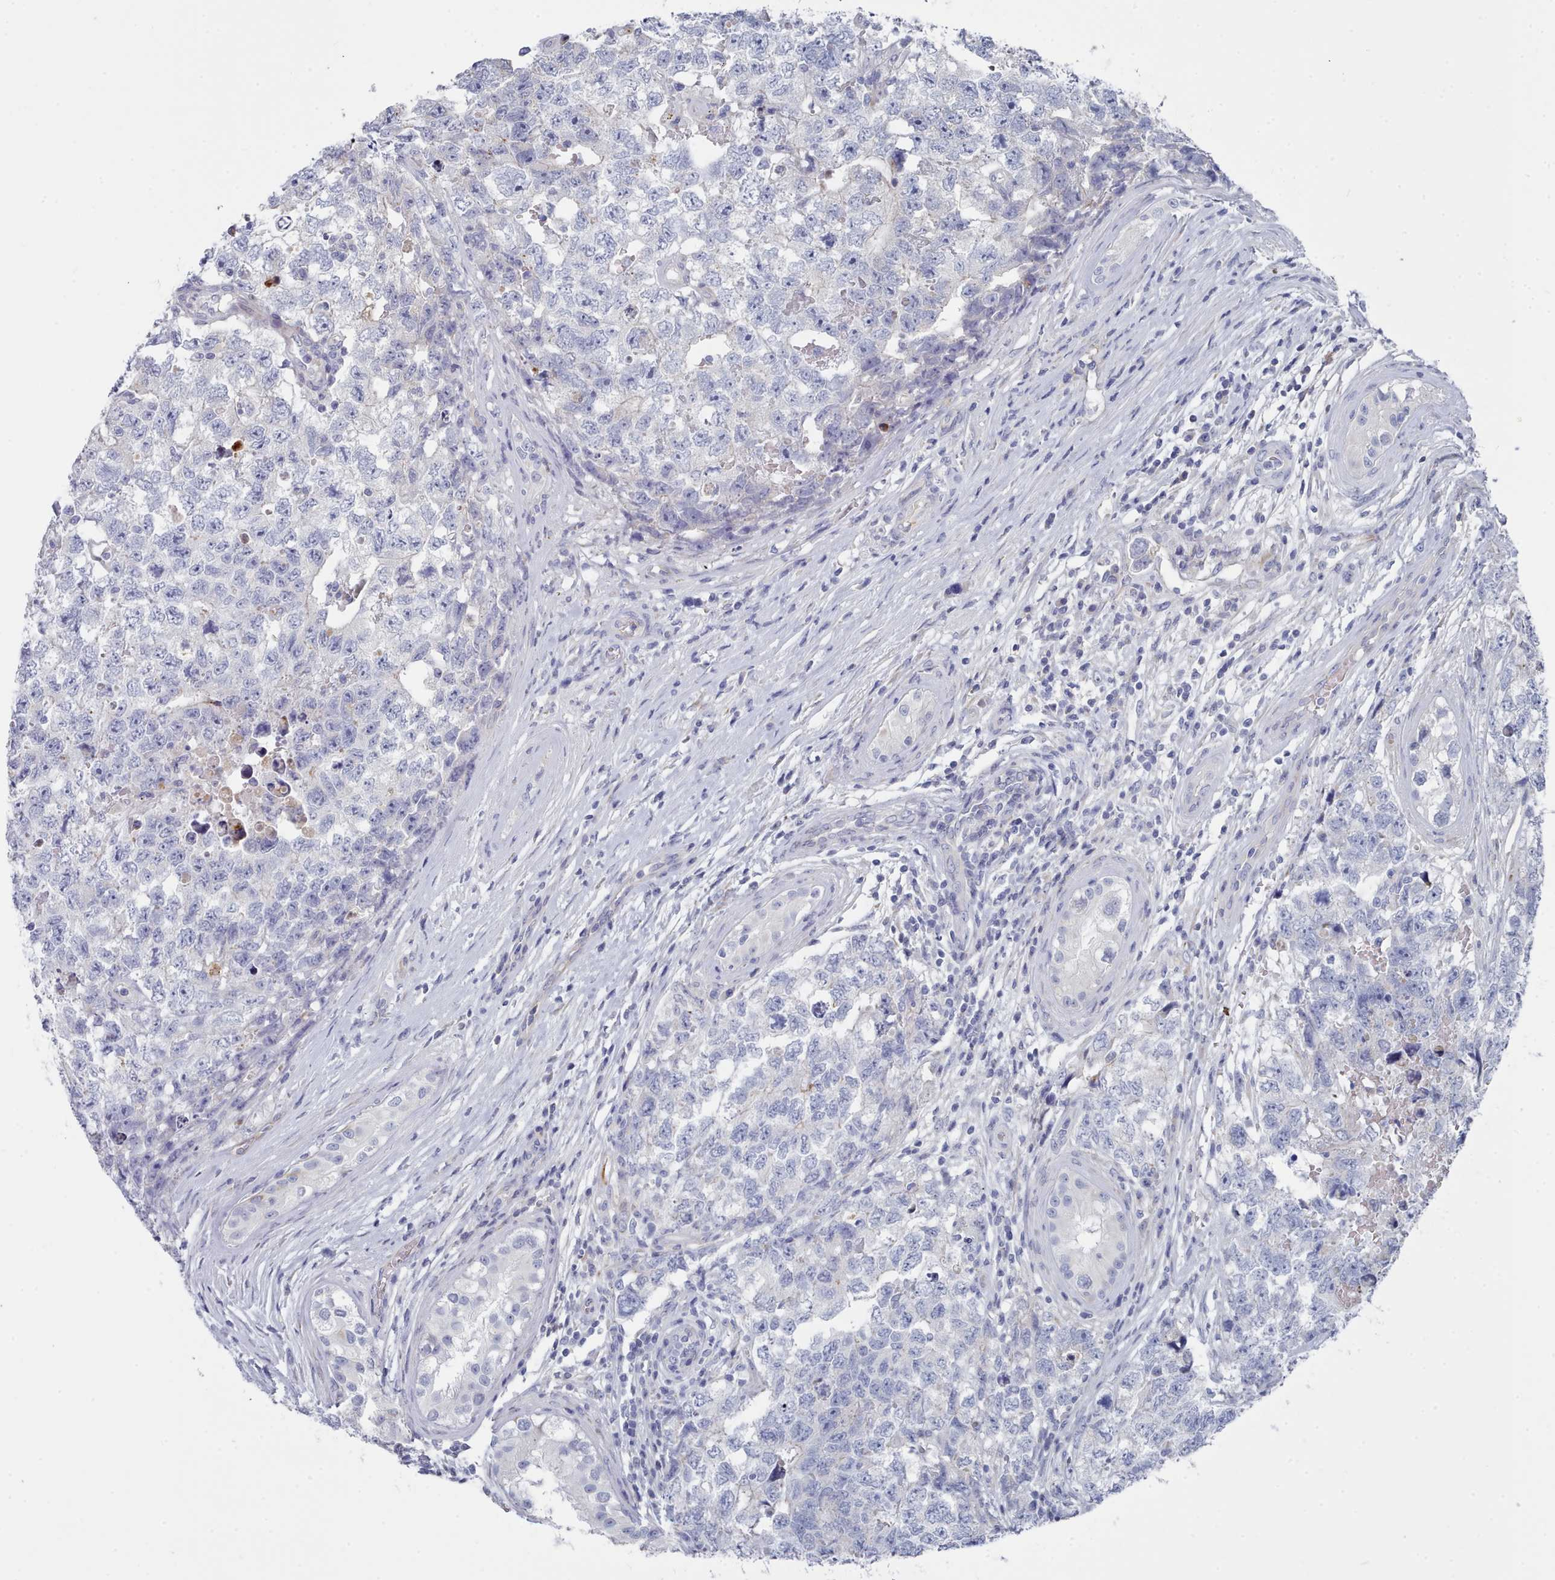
{"staining": {"intensity": "negative", "quantity": "none", "location": "none"}, "tissue": "testis cancer", "cell_type": "Tumor cells", "image_type": "cancer", "snomed": [{"axis": "morphology", "description": "Carcinoma, Embryonal, NOS"}, {"axis": "topography", "description": "Testis"}], "caption": "High power microscopy histopathology image of an immunohistochemistry (IHC) image of embryonal carcinoma (testis), revealing no significant expression in tumor cells. (DAB (3,3'-diaminobenzidine) IHC visualized using brightfield microscopy, high magnification).", "gene": "PDE4C", "patient": {"sex": "male", "age": 22}}